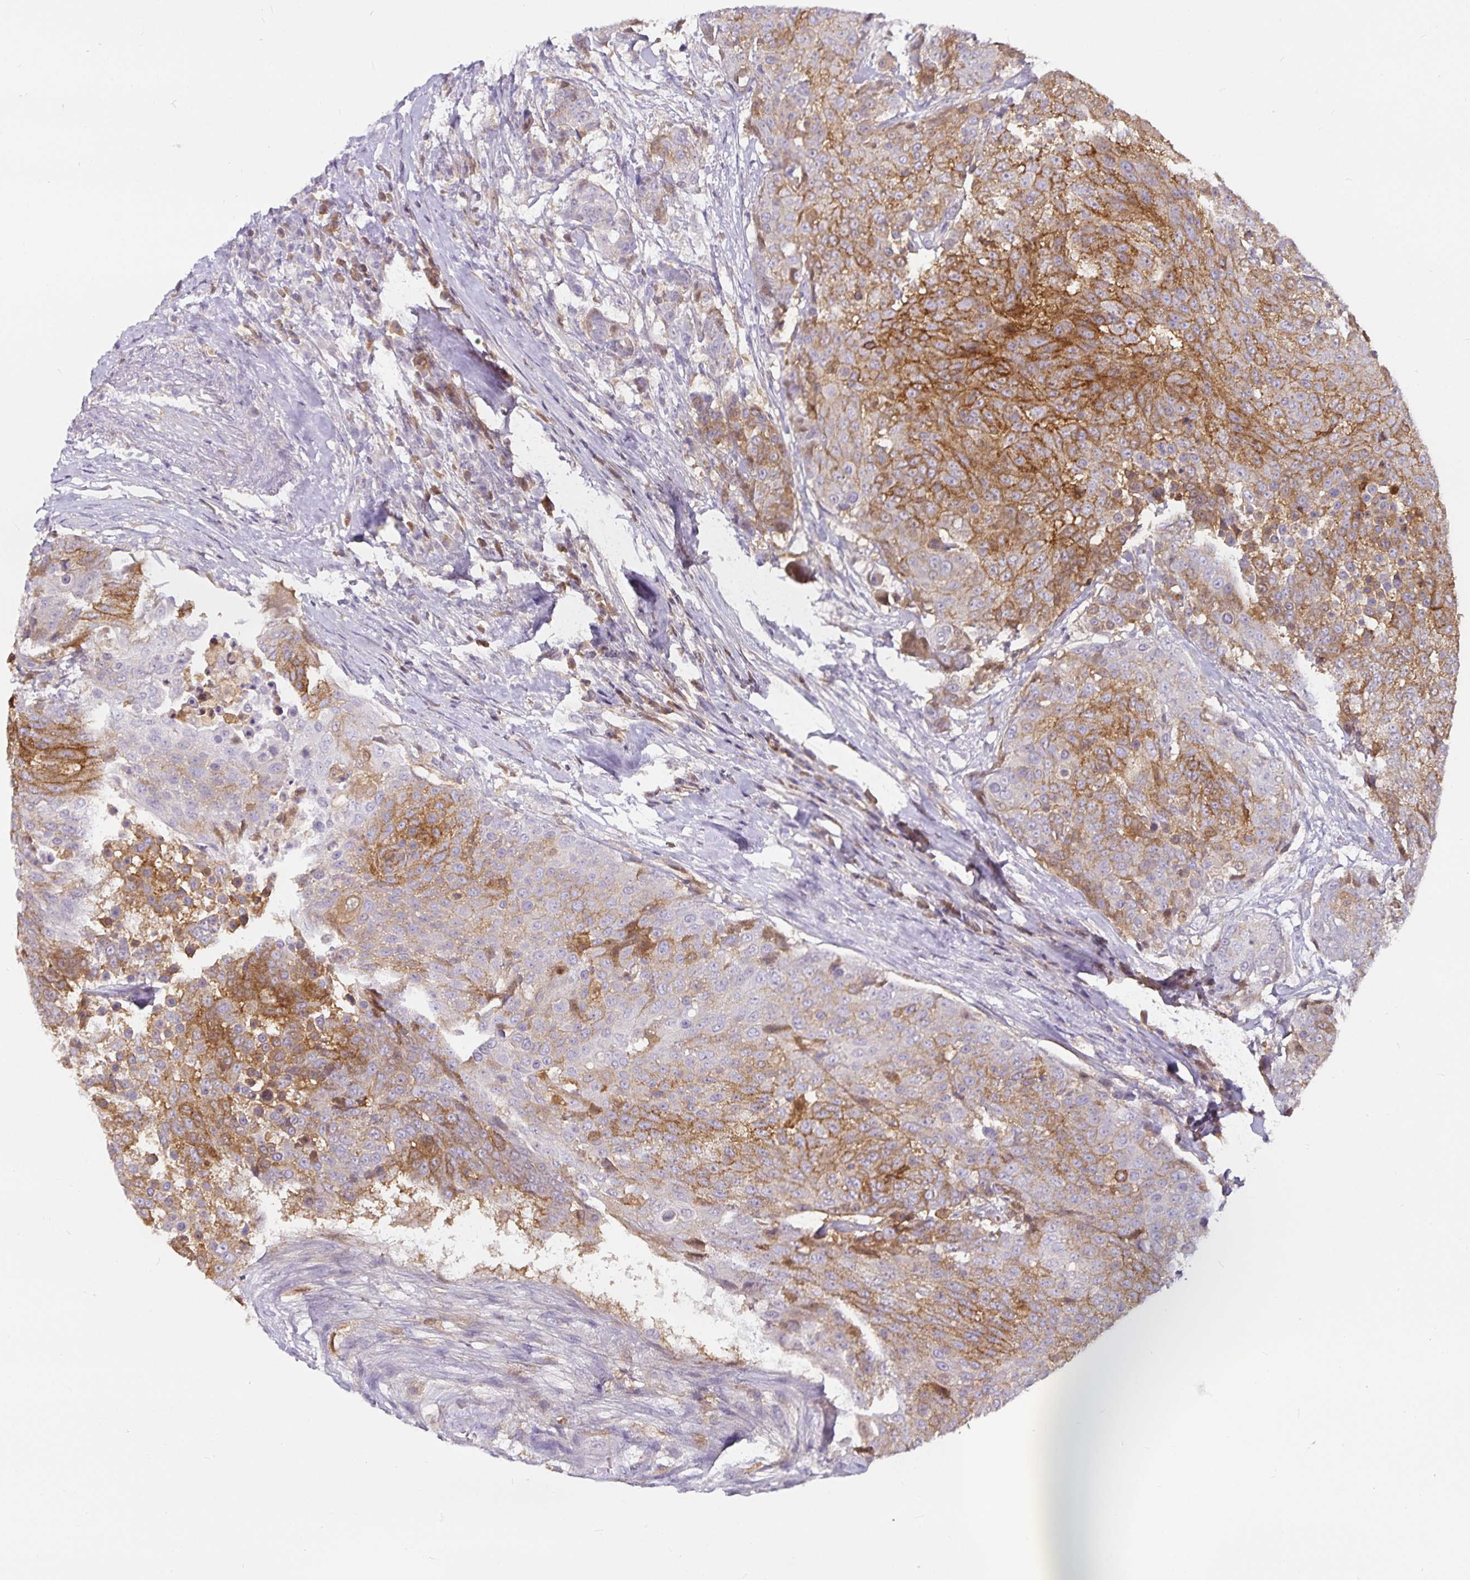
{"staining": {"intensity": "moderate", "quantity": "25%-75%", "location": "cytoplasmic/membranous"}, "tissue": "urothelial cancer", "cell_type": "Tumor cells", "image_type": "cancer", "snomed": [{"axis": "morphology", "description": "Urothelial carcinoma, High grade"}, {"axis": "topography", "description": "Urinary bladder"}], "caption": "Protein expression analysis of human urothelial cancer reveals moderate cytoplasmic/membranous positivity in about 25%-75% of tumor cells. The protein of interest is shown in brown color, while the nuclei are stained blue.", "gene": "CA12", "patient": {"sex": "female", "age": 63}}